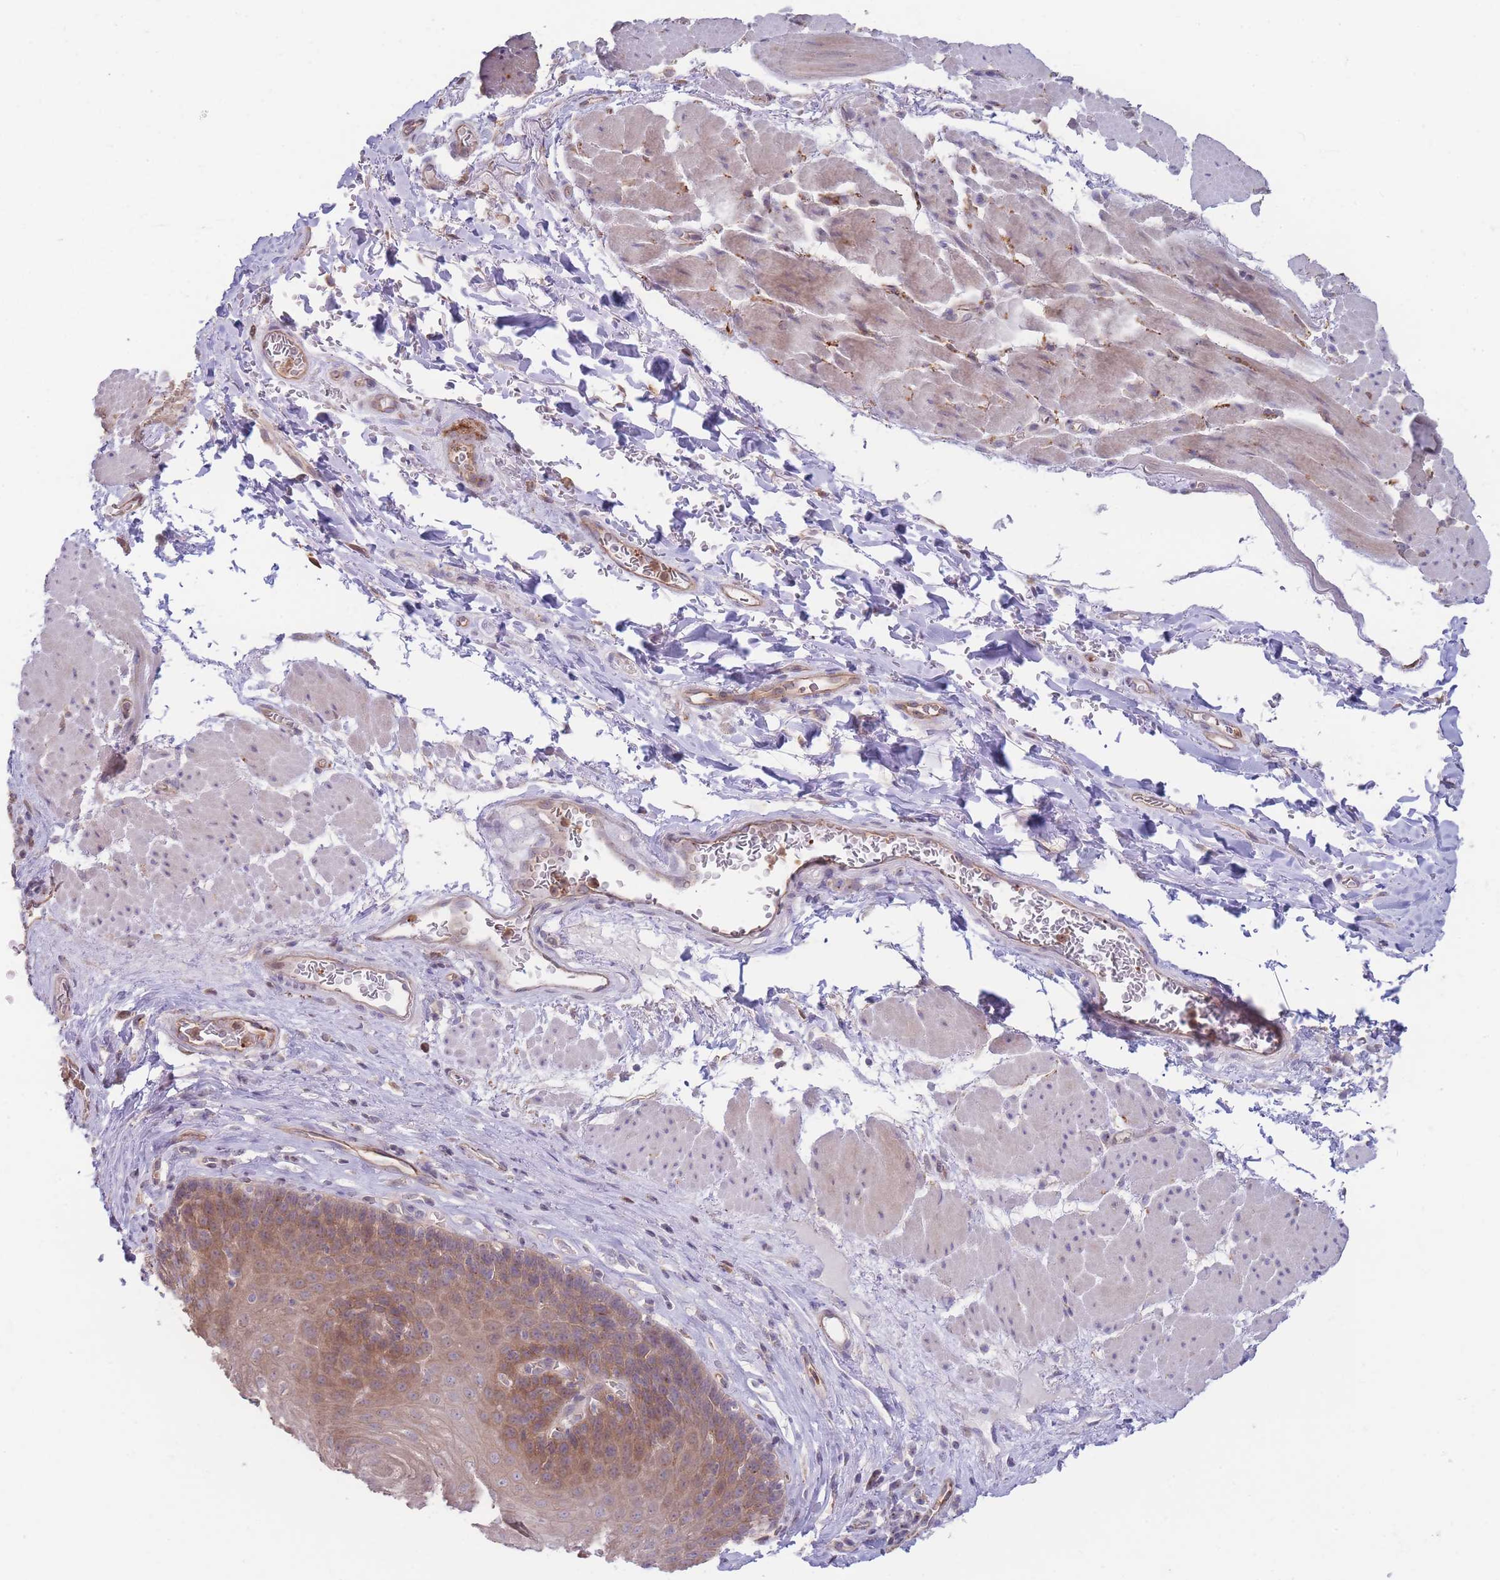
{"staining": {"intensity": "moderate", "quantity": ">75%", "location": "cytoplasmic/membranous"}, "tissue": "esophagus", "cell_type": "Squamous epithelial cells", "image_type": "normal", "snomed": [{"axis": "morphology", "description": "Normal tissue, NOS"}, {"axis": "topography", "description": "Esophagus"}], "caption": "Squamous epithelial cells show moderate cytoplasmic/membranous staining in approximately >75% of cells in benign esophagus.", "gene": "STEAP3", "patient": {"sex": "female", "age": 66}}